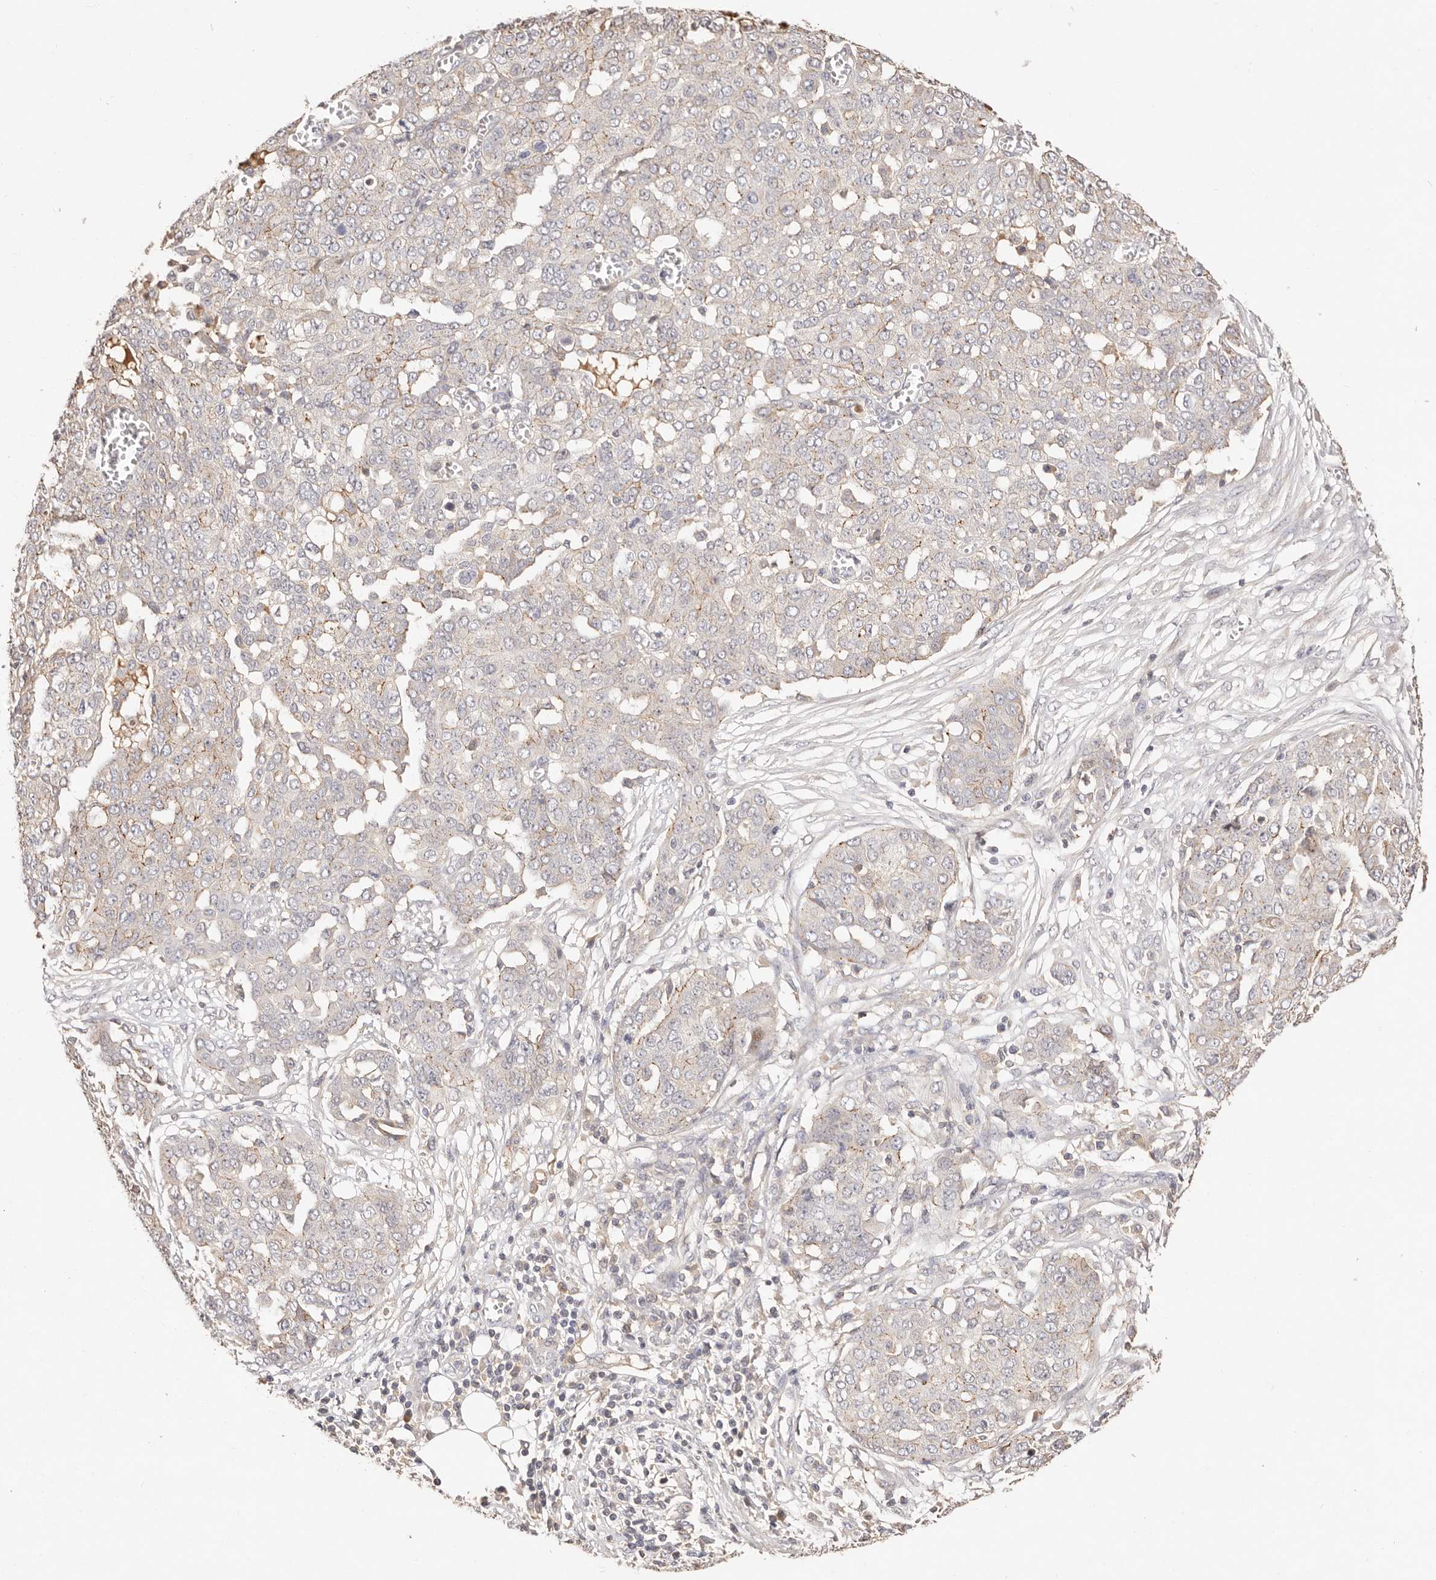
{"staining": {"intensity": "negative", "quantity": "none", "location": "none"}, "tissue": "ovarian cancer", "cell_type": "Tumor cells", "image_type": "cancer", "snomed": [{"axis": "morphology", "description": "Cystadenocarcinoma, serous, NOS"}, {"axis": "topography", "description": "Soft tissue"}, {"axis": "topography", "description": "Ovary"}], "caption": "IHC histopathology image of neoplastic tissue: human ovarian cancer (serous cystadenocarcinoma) stained with DAB (3,3'-diaminobenzidine) shows no significant protein staining in tumor cells.", "gene": "CXADR", "patient": {"sex": "female", "age": 57}}